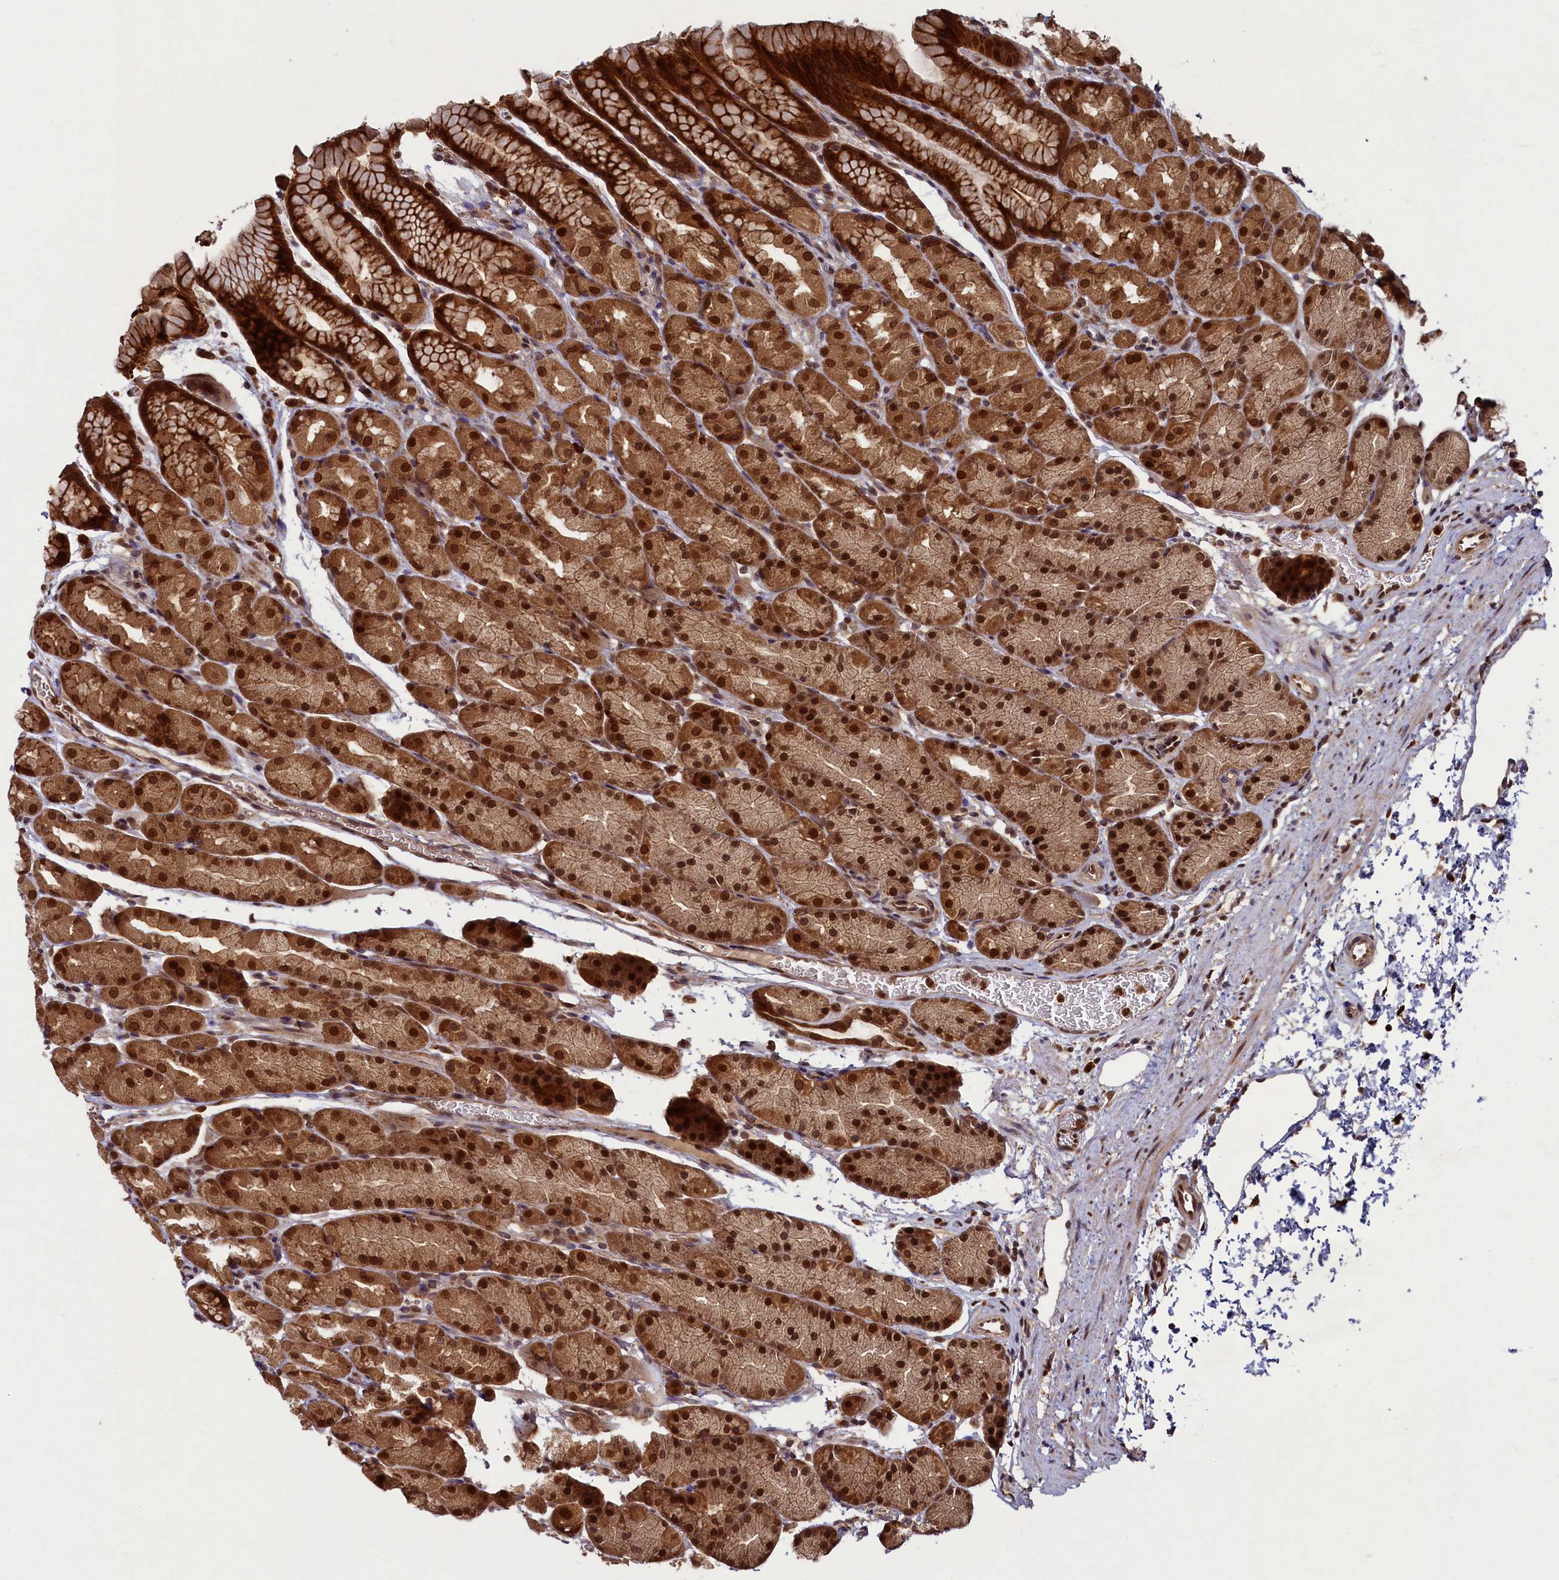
{"staining": {"intensity": "strong", "quantity": ">75%", "location": "cytoplasmic/membranous,nuclear"}, "tissue": "stomach", "cell_type": "Glandular cells", "image_type": "normal", "snomed": [{"axis": "morphology", "description": "Normal tissue, NOS"}, {"axis": "topography", "description": "Stomach, upper"}, {"axis": "topography", "description": "Stomach"}], "caption": "Normal stomach was stained to show a protein in brown. There is high levels of strong cytoplasmic/membranous,nuclear positivity in approximately >75% of glandular cells. (Stains: DAB in brown, nuclei in blue, Microscopy: brightfield microscopy at high magnification).", "gene": "NAE1", "patient": {"sex": "male", "age": 47}}